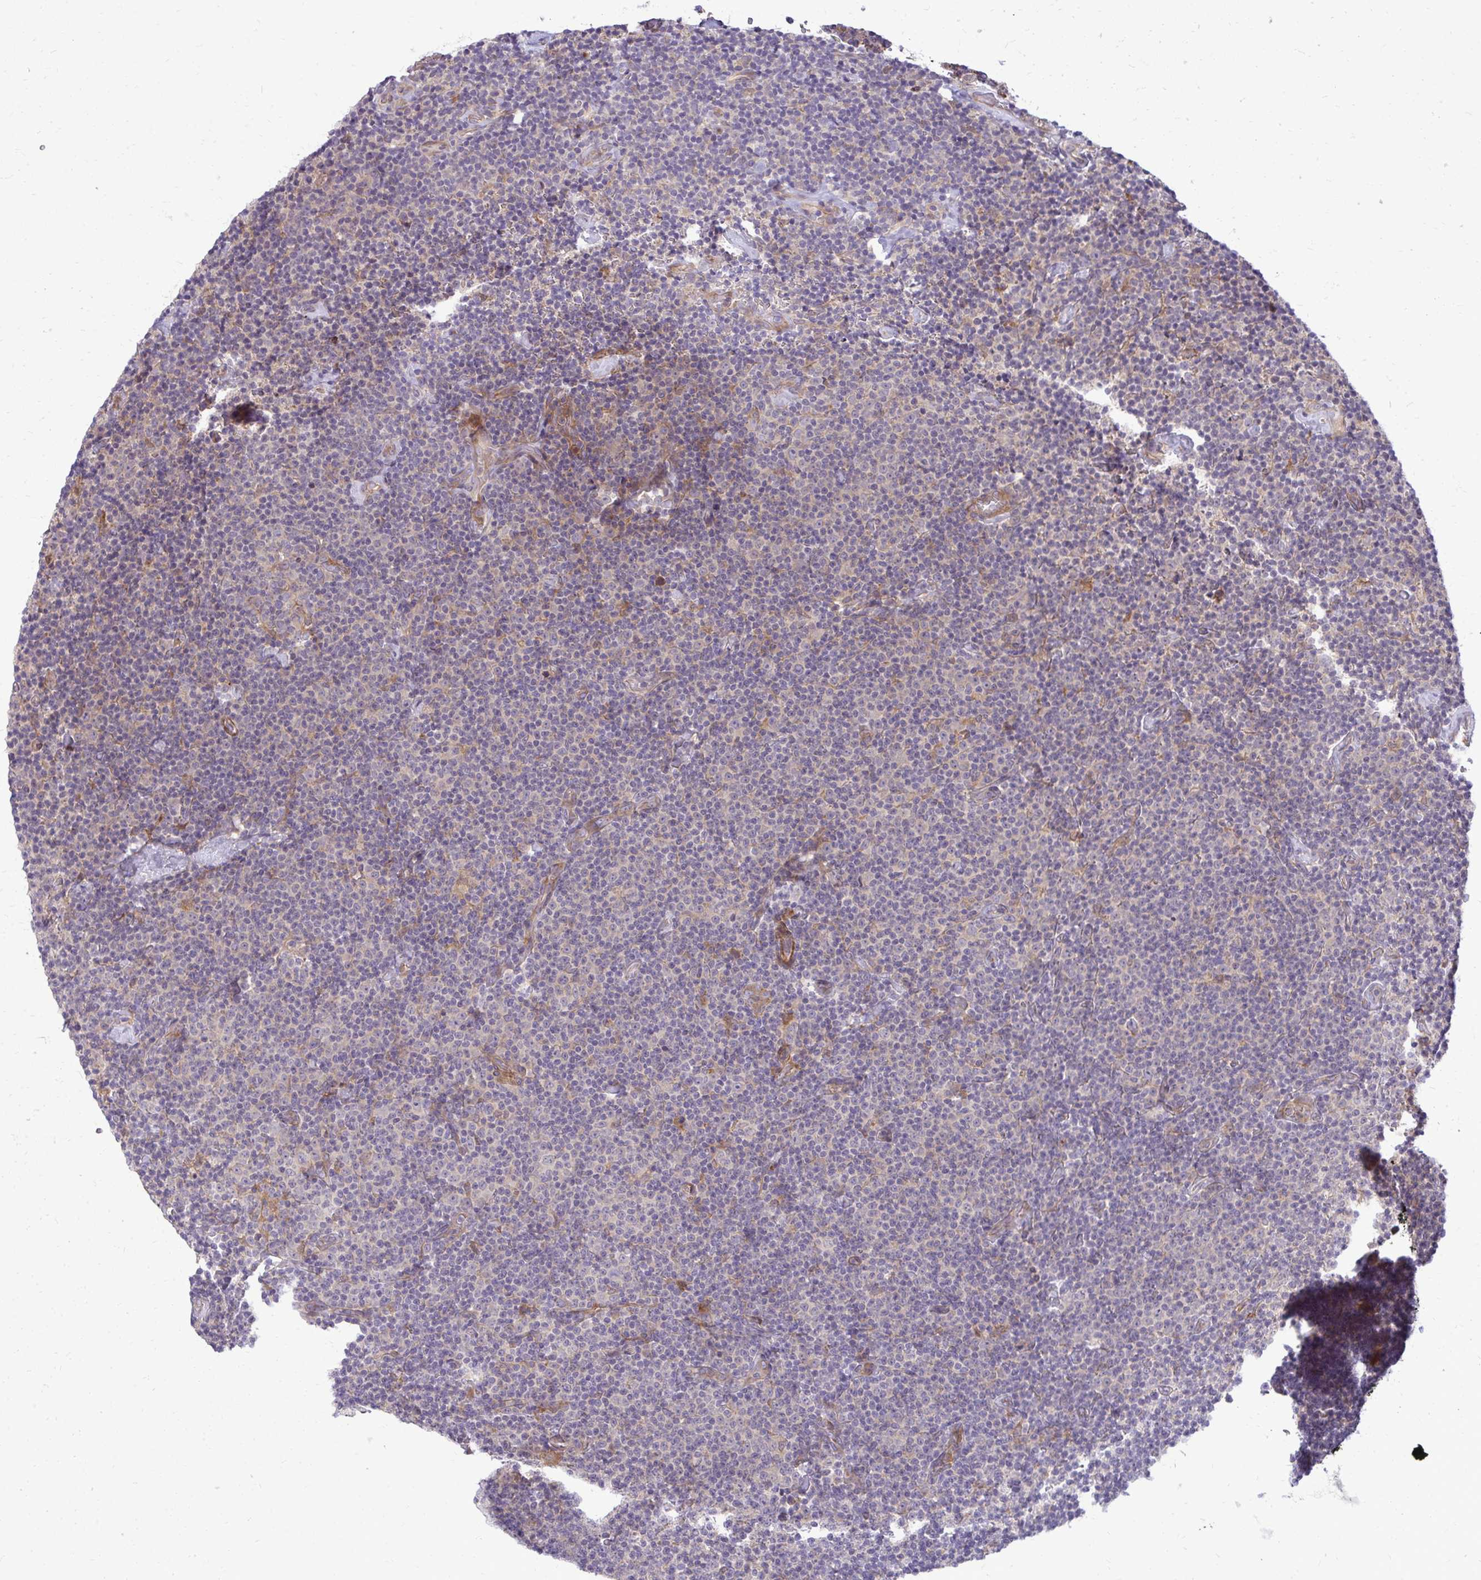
{"staining": {"intensity": "negative", "quantity": "none", "location": "none"}, "tissue": "lymphoma", "cell_type": "Tumor cells", "image_type": "cancer", "snomed": [{"axis": "morphology", "description": "Malignant lymphoma, non-Hodgkin's type, Low grade"}, {"axis": "topography", "description": "Lymph node"}], "caption": "High magnification brightfield microscopy of low-grade malignant lymphoma, non-Hodgkin's type stained with DAB (3,3'-diaminobenzidine) (brown) and counterstained with hematoxylin (blue): tumor cells show no significant positivity. (DAB IHC visualized using brightfield microscopy, high magnification).", "gene": "OXNAD1", "patient": {"sex": "male", "age": 81}}